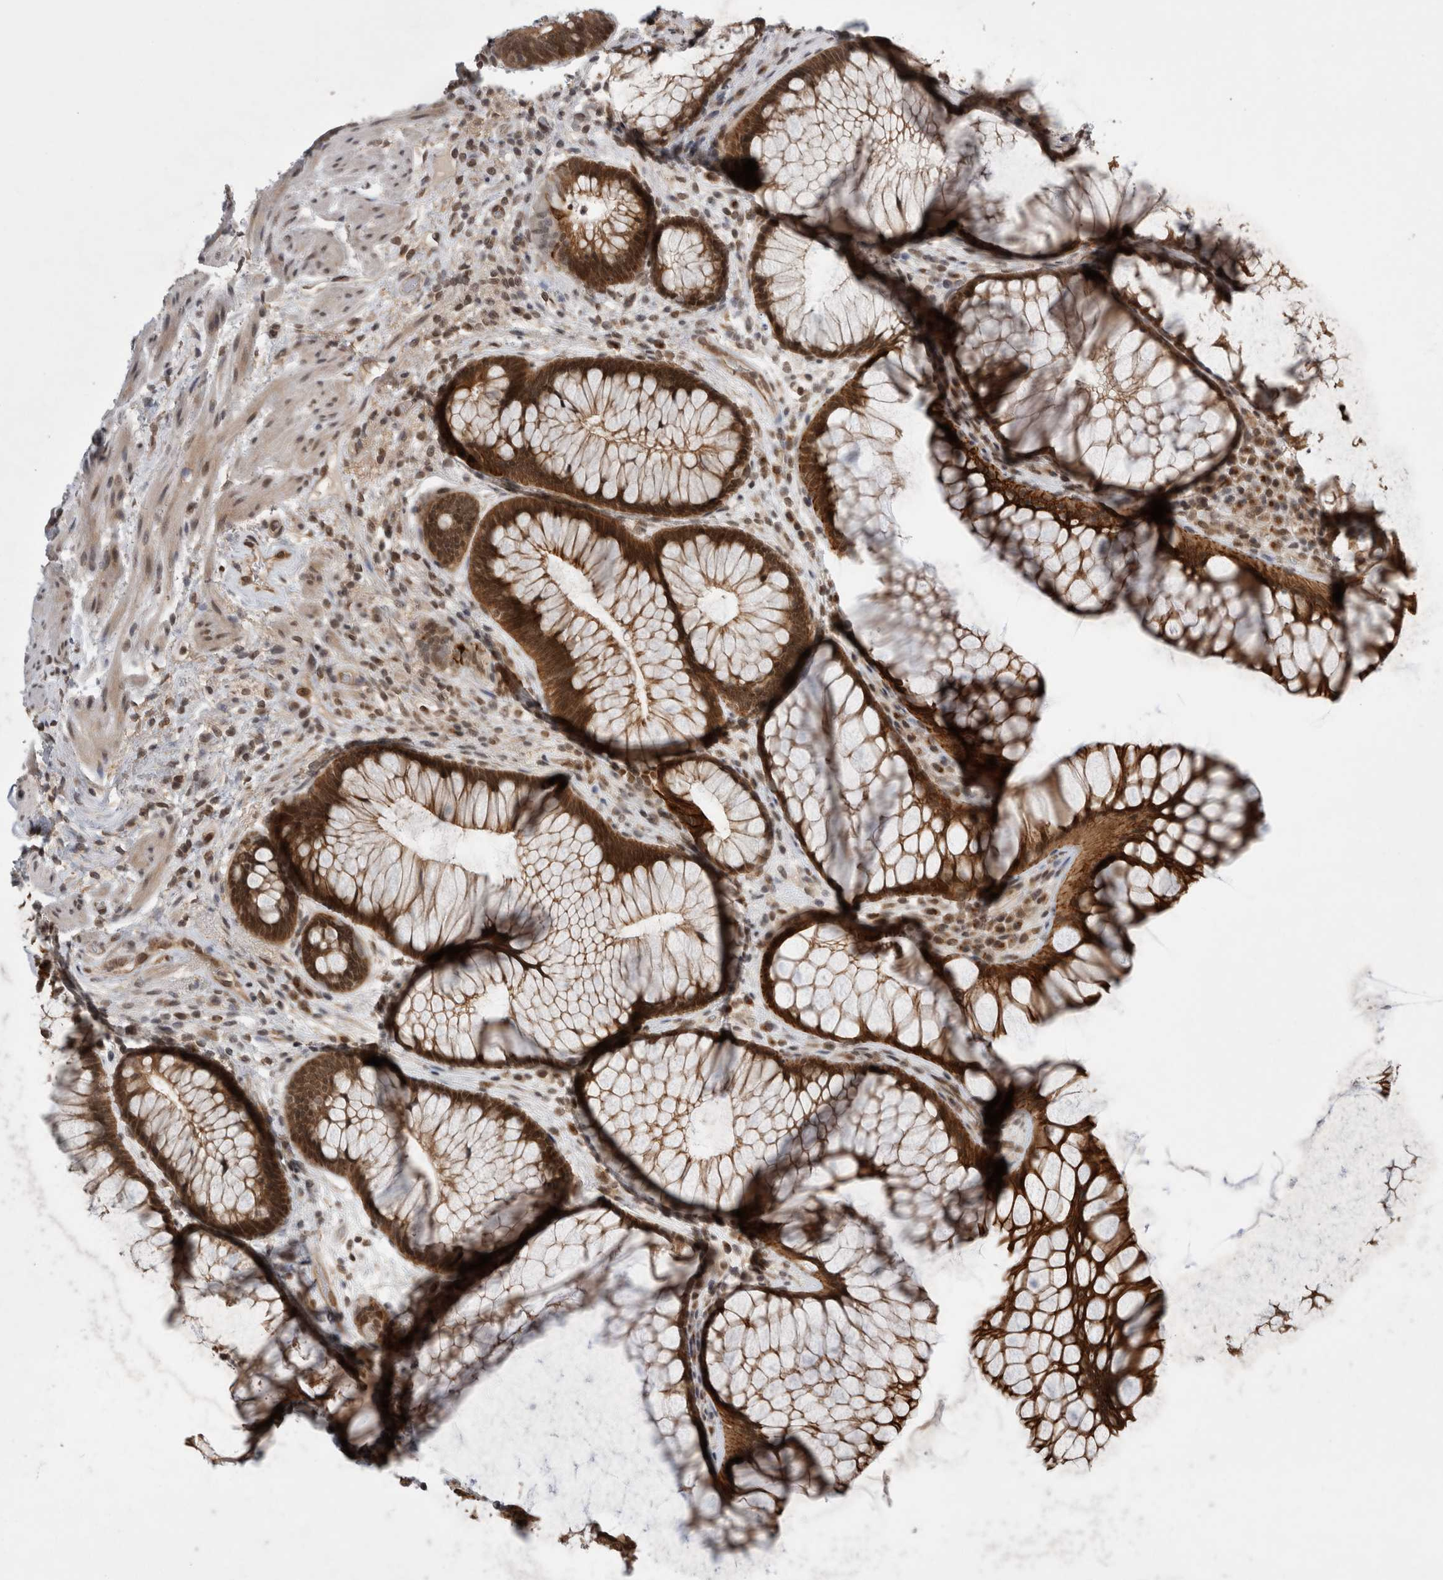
{"staining": {"intensity": "strong", "quantity": ">75%", "location": "cytoplasmic/membranous,nuclear"}, "tissue": "rectum", "cell_type": "Glandular cells", "image_type": "normal", "snomed": [{"axis": "morphology", "description": "Normal tissue, NOS"}, {"axis": "topography", "description": "Rectum"}], "caption": "This is a photomicrograph of immunohistochemistry staining of benign rectum, which shows strong positivity in the cytoplasmic/membranous,nuclear of glandular cells.", "gene": "ZNF341", "patient": {"sex": "male", "age": 51}}